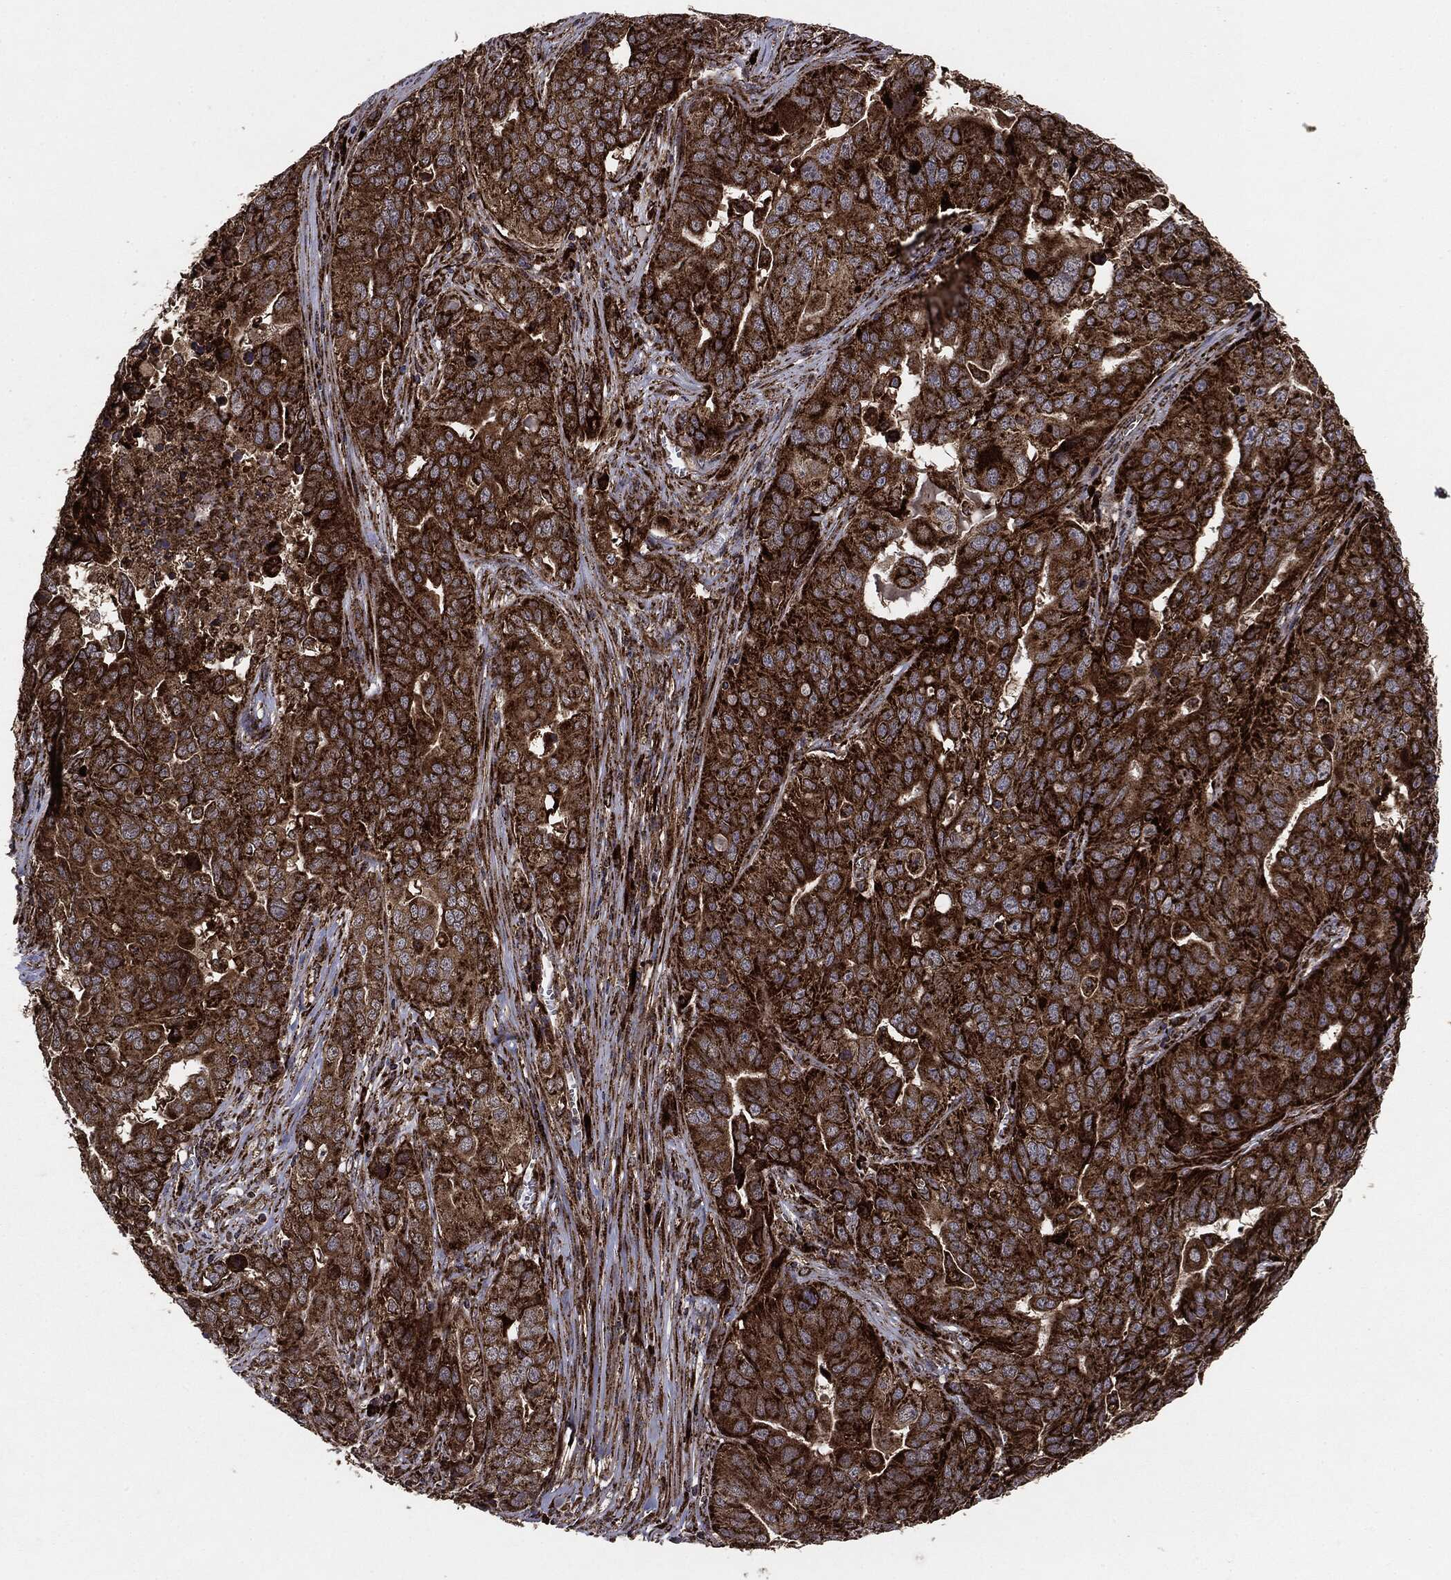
{"staining": {"intensity": "strong", "quantity": ">75%", "location": "cytoplasmic/membranous"}, "tissue": "ovarian cancer", "cell_type": "Tumor cells", "image_type": "cancer", "snomed": [{"axis": "morphology", "description": "Carcinoma, endometroid"}, {"axis": "topography", "description": "Soft tissue"}, {"axis": "topography", "description": "Ovary"}], "caption": "High-magnification brightfield microscopy of ovarian cancer (endometroid carcinoma) stained with DAB (3,3'-diaminobenzidine) (brown) and counterstained with hematoxylin (blue). tumor cells exhibit strong cytoplasmic/membranous staining is present in about>75% of cells.", "gene": "MAP2K1", "patient": {"sex": "female", "age": 52}}